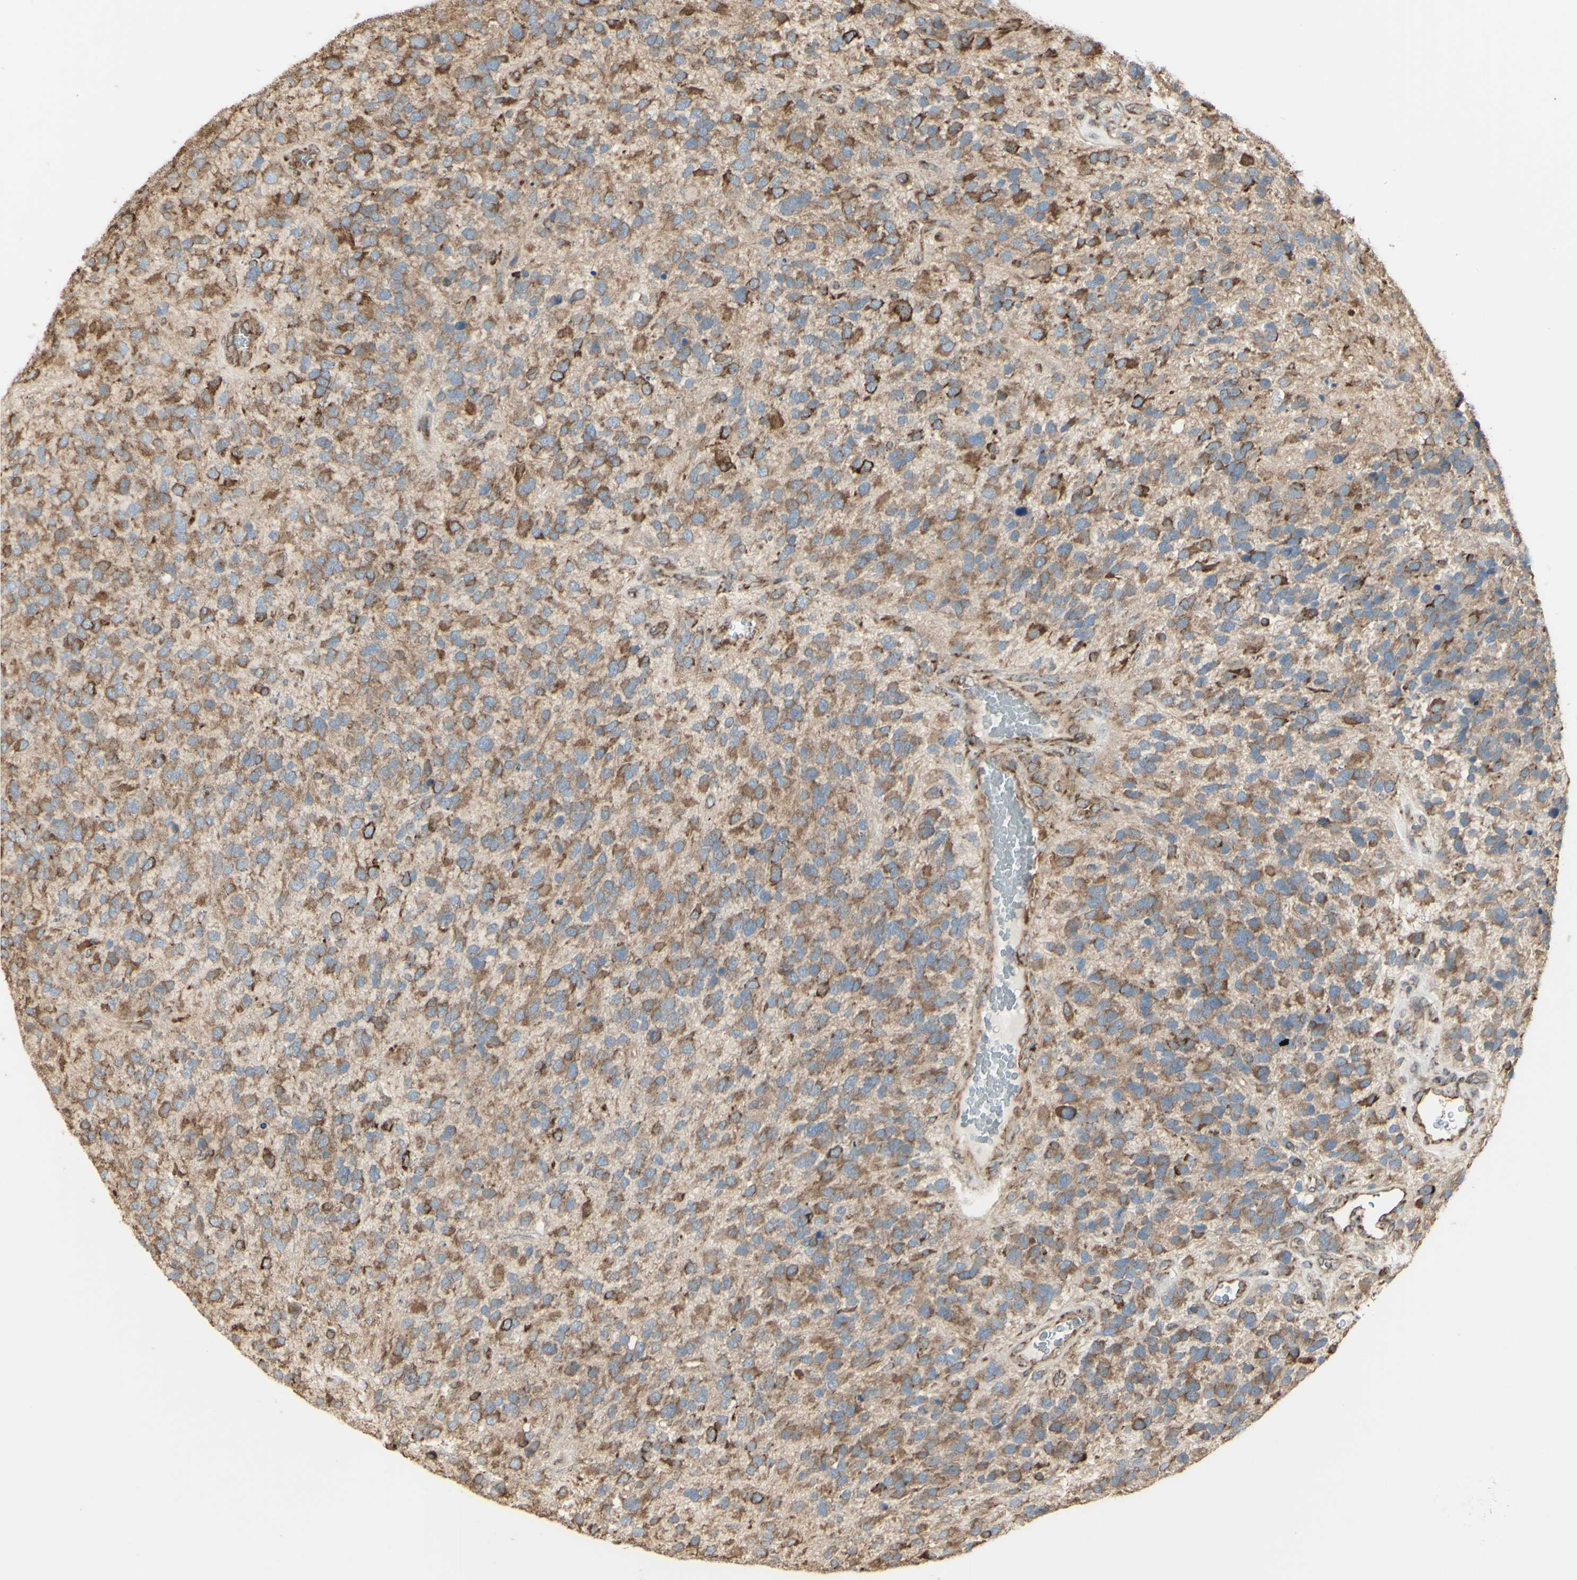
{"staining": {"intensity": "moderate", "quantity": "25%-75%", "location": "cytoplasmic/membranous"}, "tissue": "glioma", "cell_type": "Tumor cells", "image_type": "cancer", "snomed": [{"axis": "morphology", "description": "Glioma, malignant, High grade"}, {"axis": "topography", "description": "Brain"}], "caption": "A brown stain shows moderate cytoplasmic/membranous staining of a protein in glioma tumor cells.", "gene": "EEF1B2", "patient": {"sex": "female", "age": 58}}